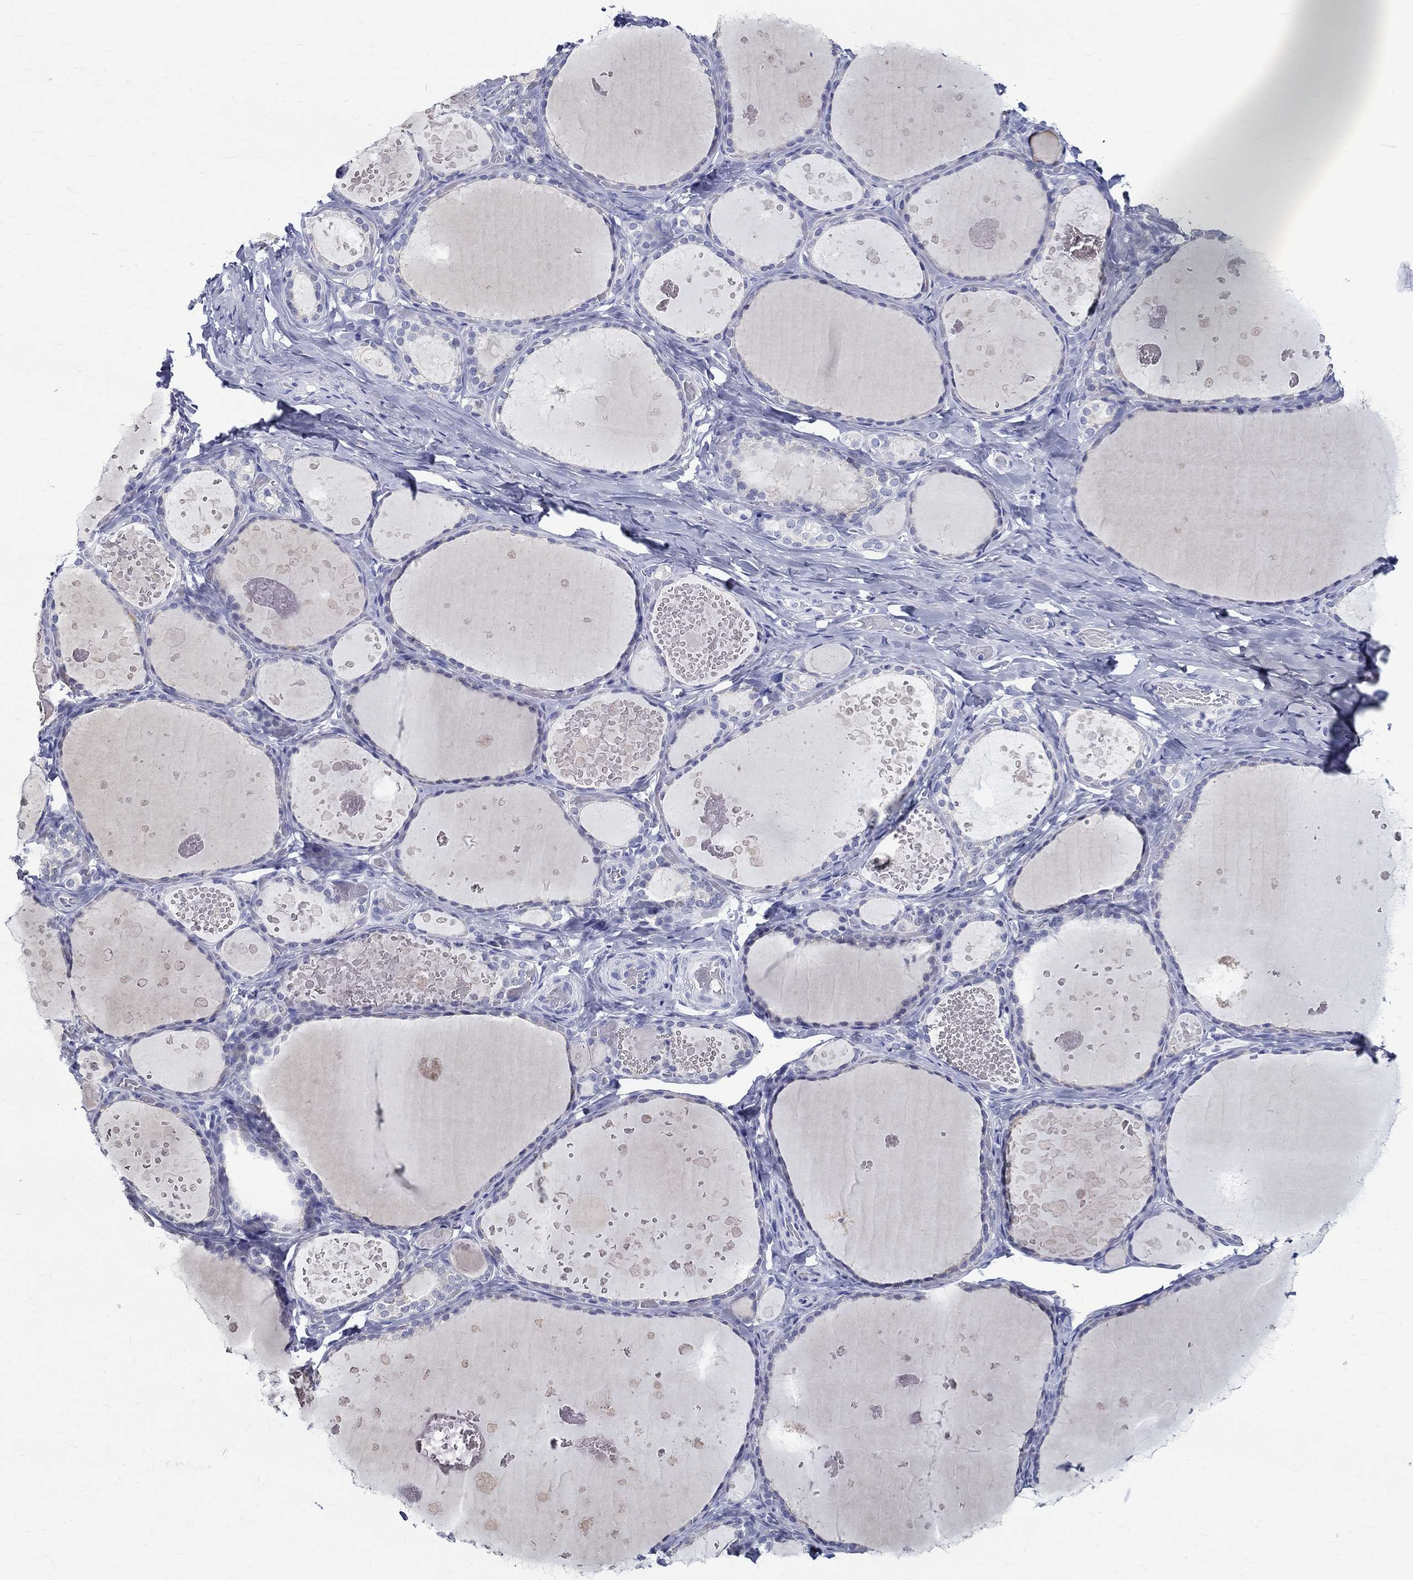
{"staining": {"intensity": "negative", "quantity": "none", "location": "none"}, "tissue": "thyroid gland", "cell_type": "Glandular cells", "image_type": "normal", "snomed": [{"axis": "morphology", "description": "Normal tissue, NOS"}, {"axis": "topography", "description": "Thyroid gland"}], "caption": "DAB (3,3'-diaminobenzidine) immunohistochemical staining of unremarkable human thyroid gland shows no significant staining in glandular cells. (Immunohistochemistry, brightfield microscopy, high magnification).", "gene": "BSPRY", "patient": {"sex": "female", "age": 56}}